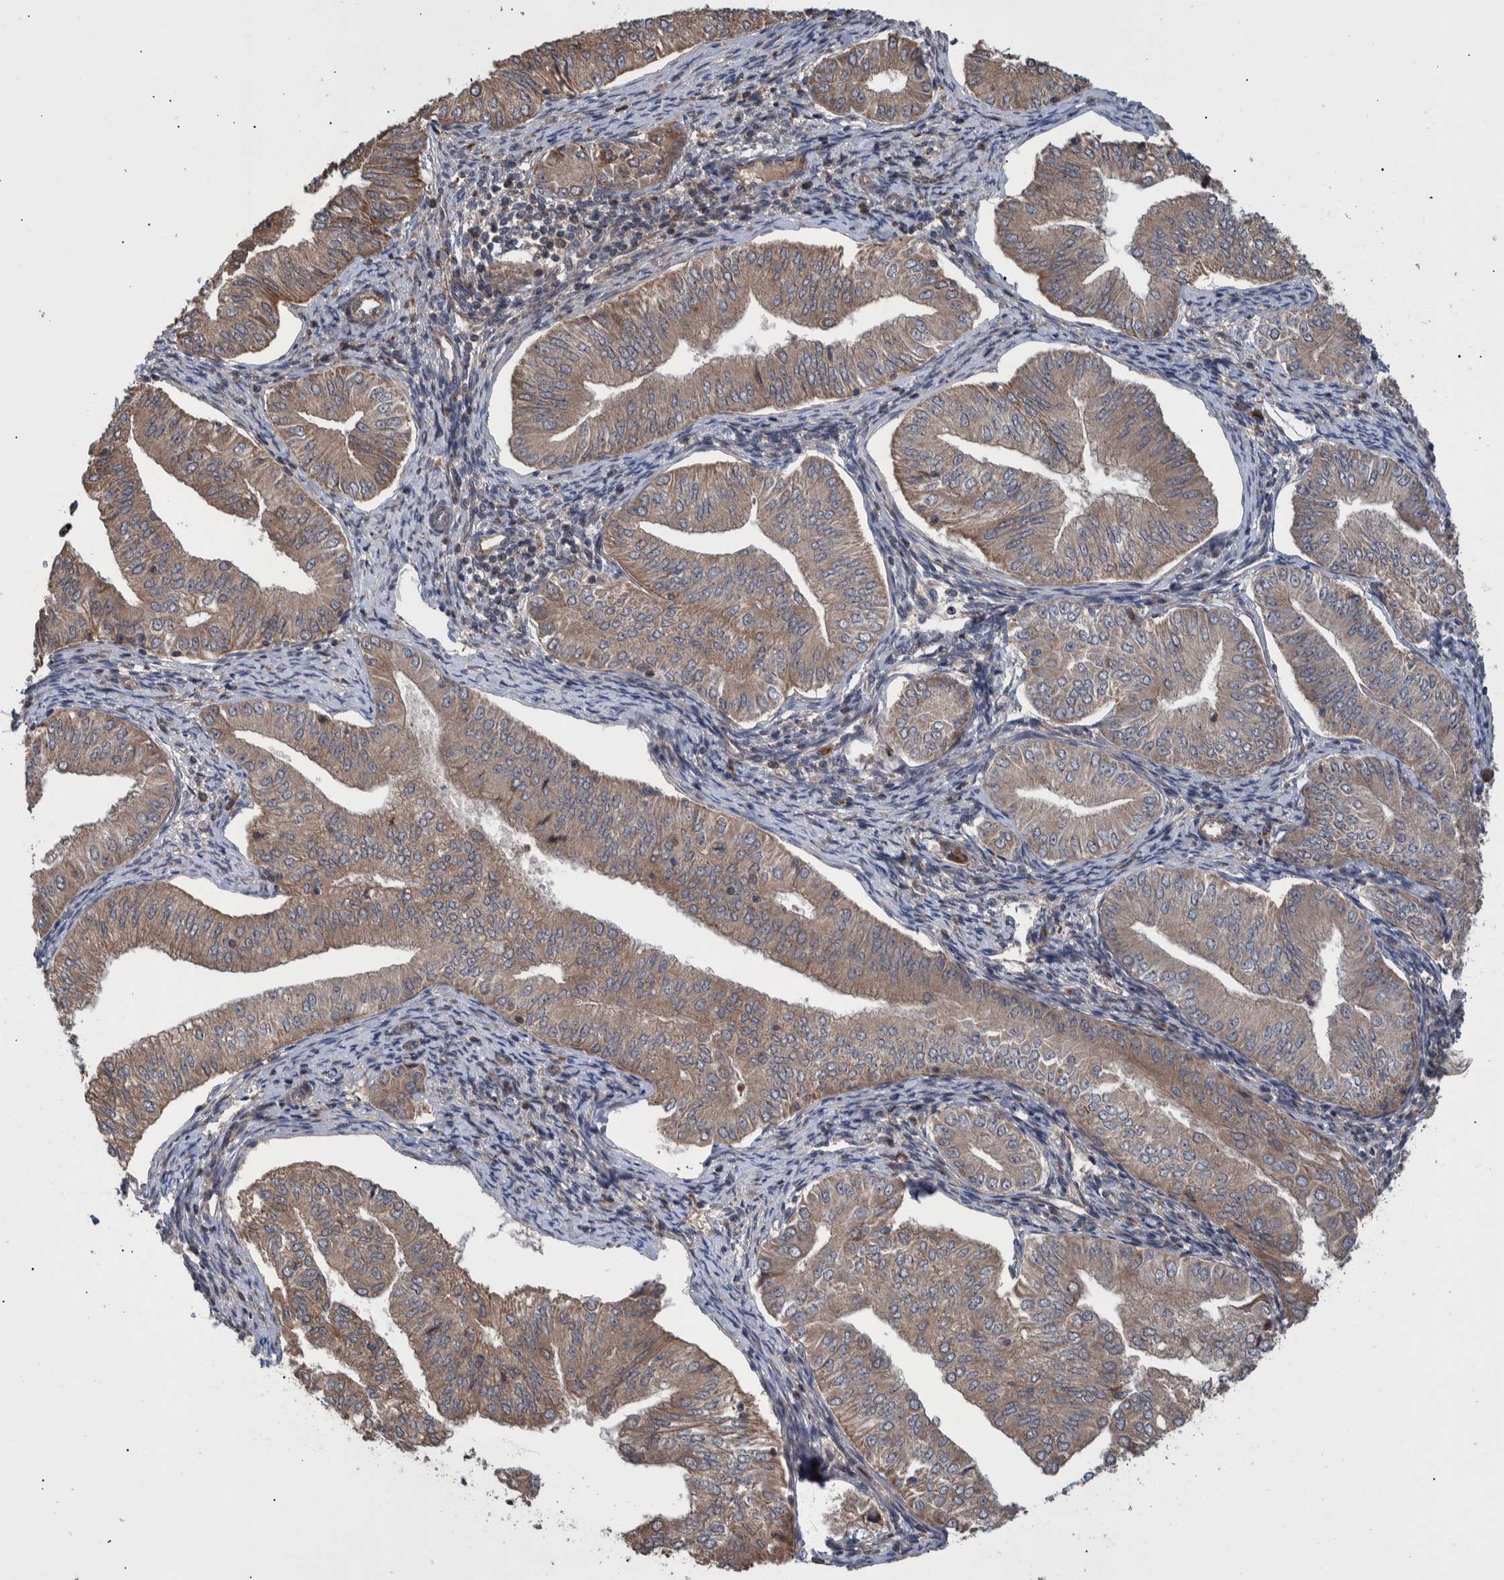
{"staining": {"intensity": "moderate", "quantity": ">75%", "location": "cytoplasmic/membranous,nuclear"}, "tissue": "endometrial cancer", "cell_type": "Tumor cells", "image_type": "cancer", "snomed": [{"axis": "morphology", "description": "Normal tissue, NOS"}, {"axis": "morphology", "description": "Adenocarcinoma, NOS"}, {"axis": "topography", "description": "Endometrium"}], "caption": "About >75% of tumor cells in human endometrial adenocarcinoma show moderate cytoplasmic/membranous and nuclear protein expression as visualized by brown immunohistochemical staining.", "gene": "B3GNTL1", "patient": {"sex": "female", "age": 53}}